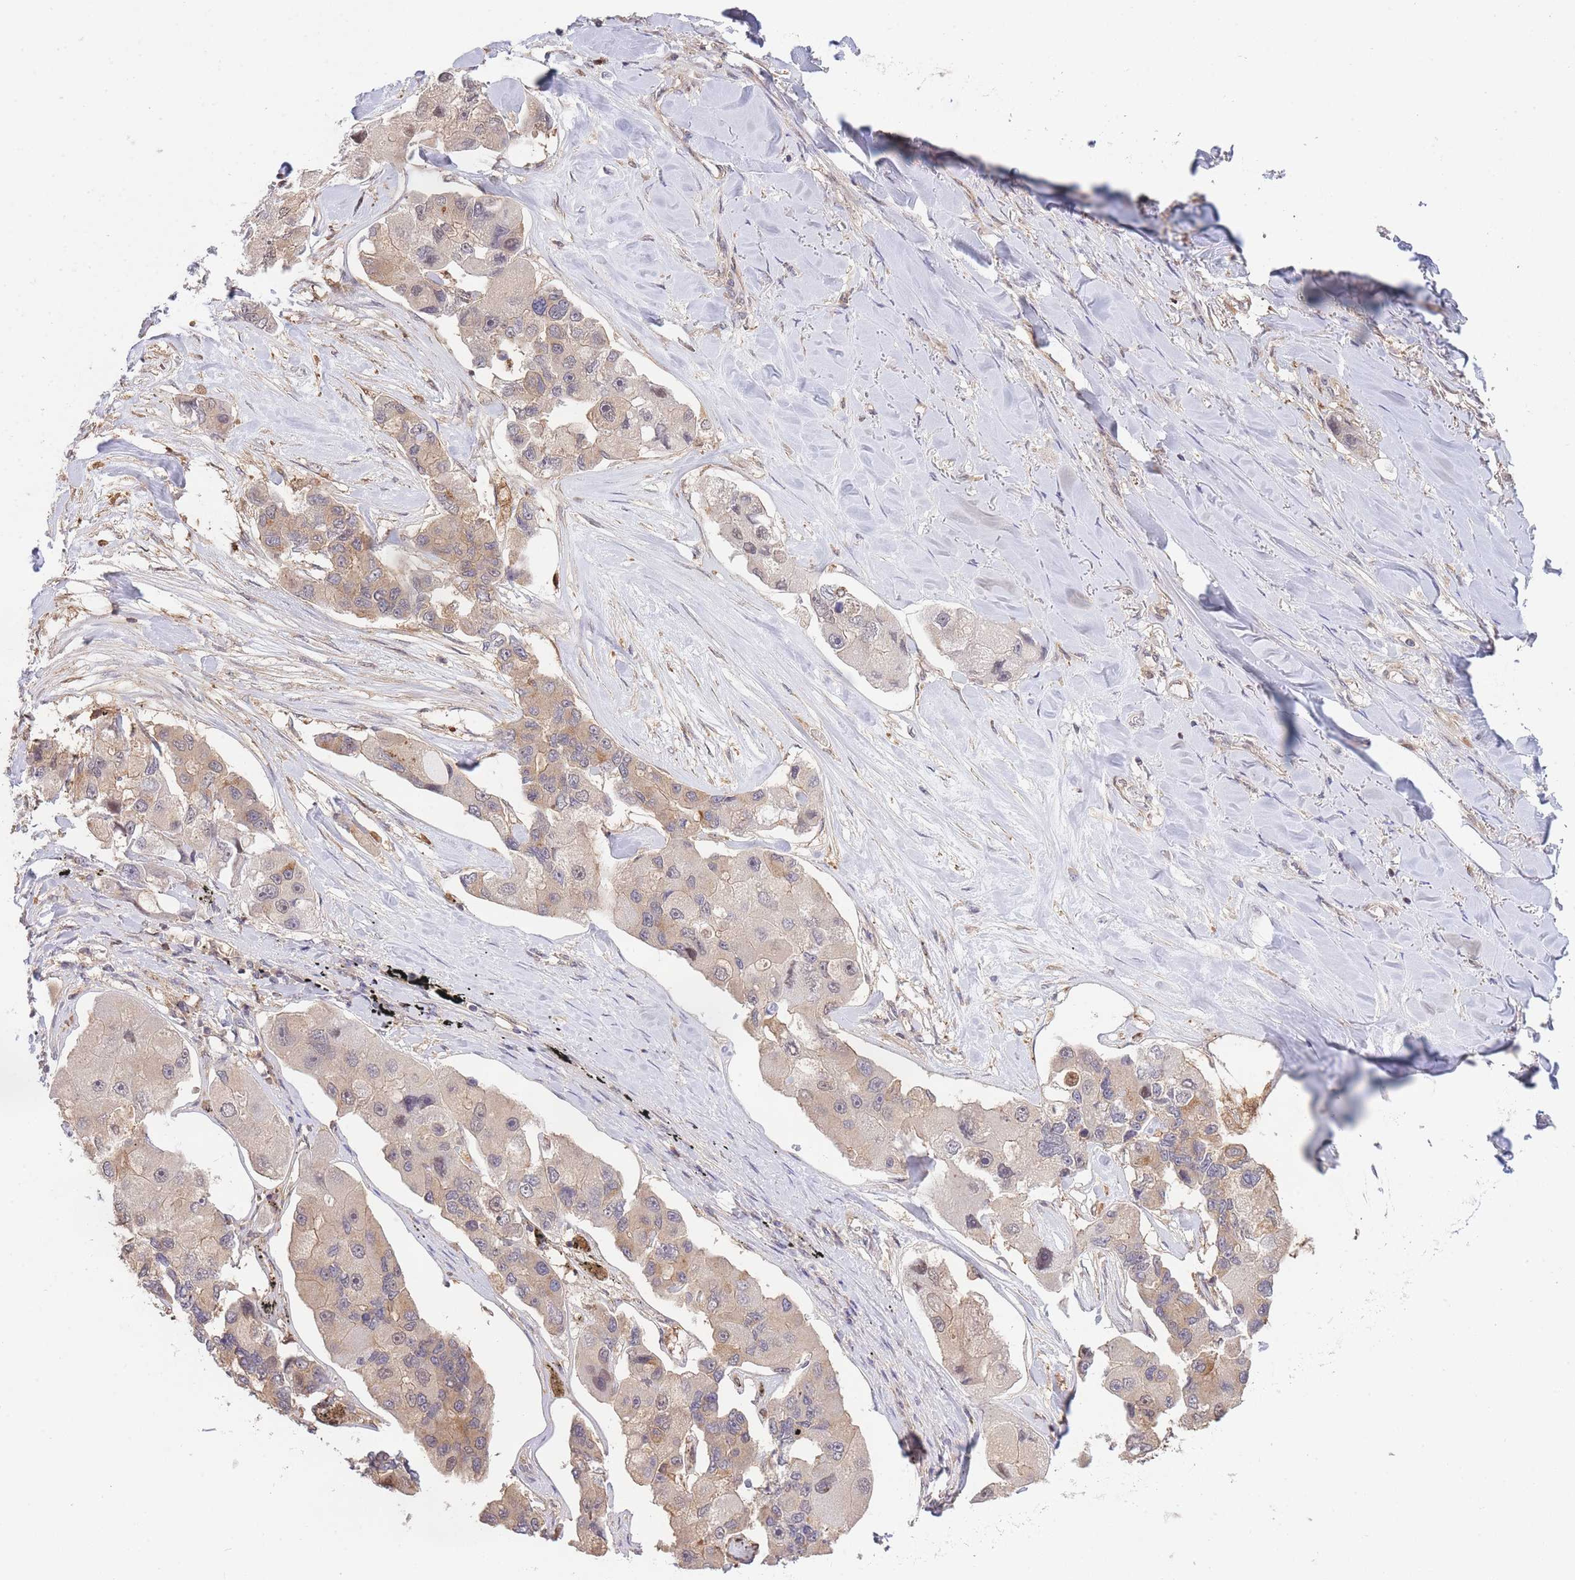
{"staining": {"intensity": "weak", "quantity": "<25%", "location": "cytoplasmic/membranous"}, "tissue": "lung cancer", "cell_type": "Tumor cells", "image_type": "cancer", "snomed": [{"axis": "morphology", "description": "Adenocarcinoma, NOS"}, {"axis": "topography", "description": "Lung"}], "caption": "Immunohistochemistry (IHC) image of human adenocarcinoma (lung) stained for a protein (brown), which demonstrates no expression in tumor cells.", "gene": "ZNF304", "patient": {"sex": "female", "age": 54}}